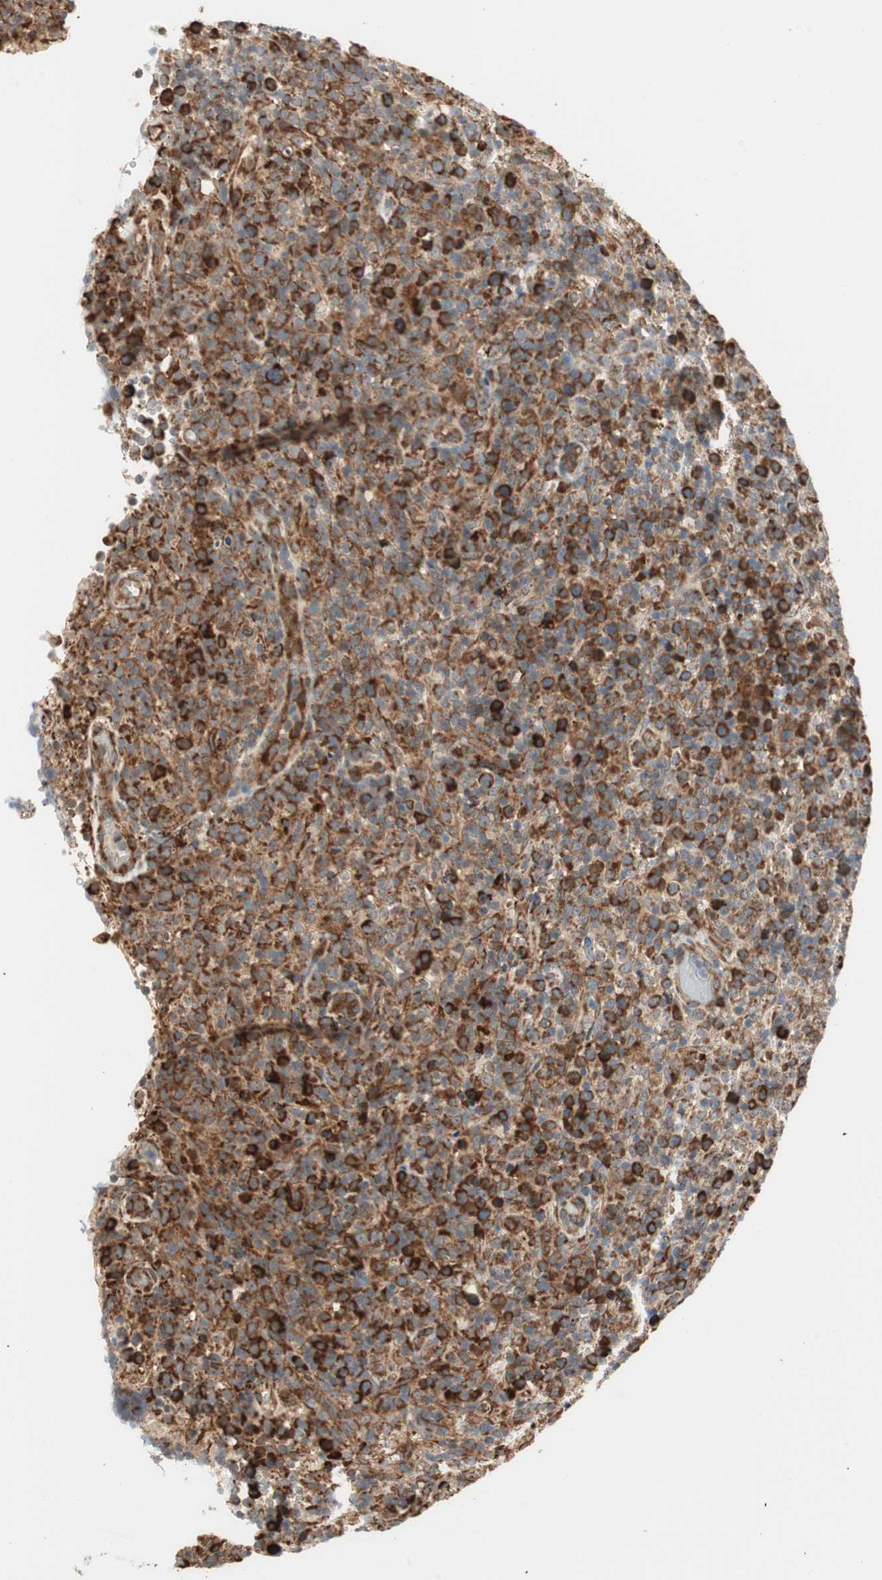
{"staining": {"intensity": "strong", "quantity": ">75%", "location": "cytoplasmic/membranous"}, "tissue": "lymphoma", "cell_type": "Tumor cells", "image_type": "cancer", "snomed": [{"axis": "morphology", "description": "Malignant lymphoma, non-Hodgkin's type, High grade"}, {"axis": "topography", "description": "Lymph node"}], "caption": "This is an image of immunohistochemistry (IHC) staining of high-grade malignant lymphoma, non-Hodgkin's type, which shows strong expression in the cytoplasmic/membranous of tumor cells.", "gene": "P4HA1", "patient": {"sex": "female", "age": 76}}